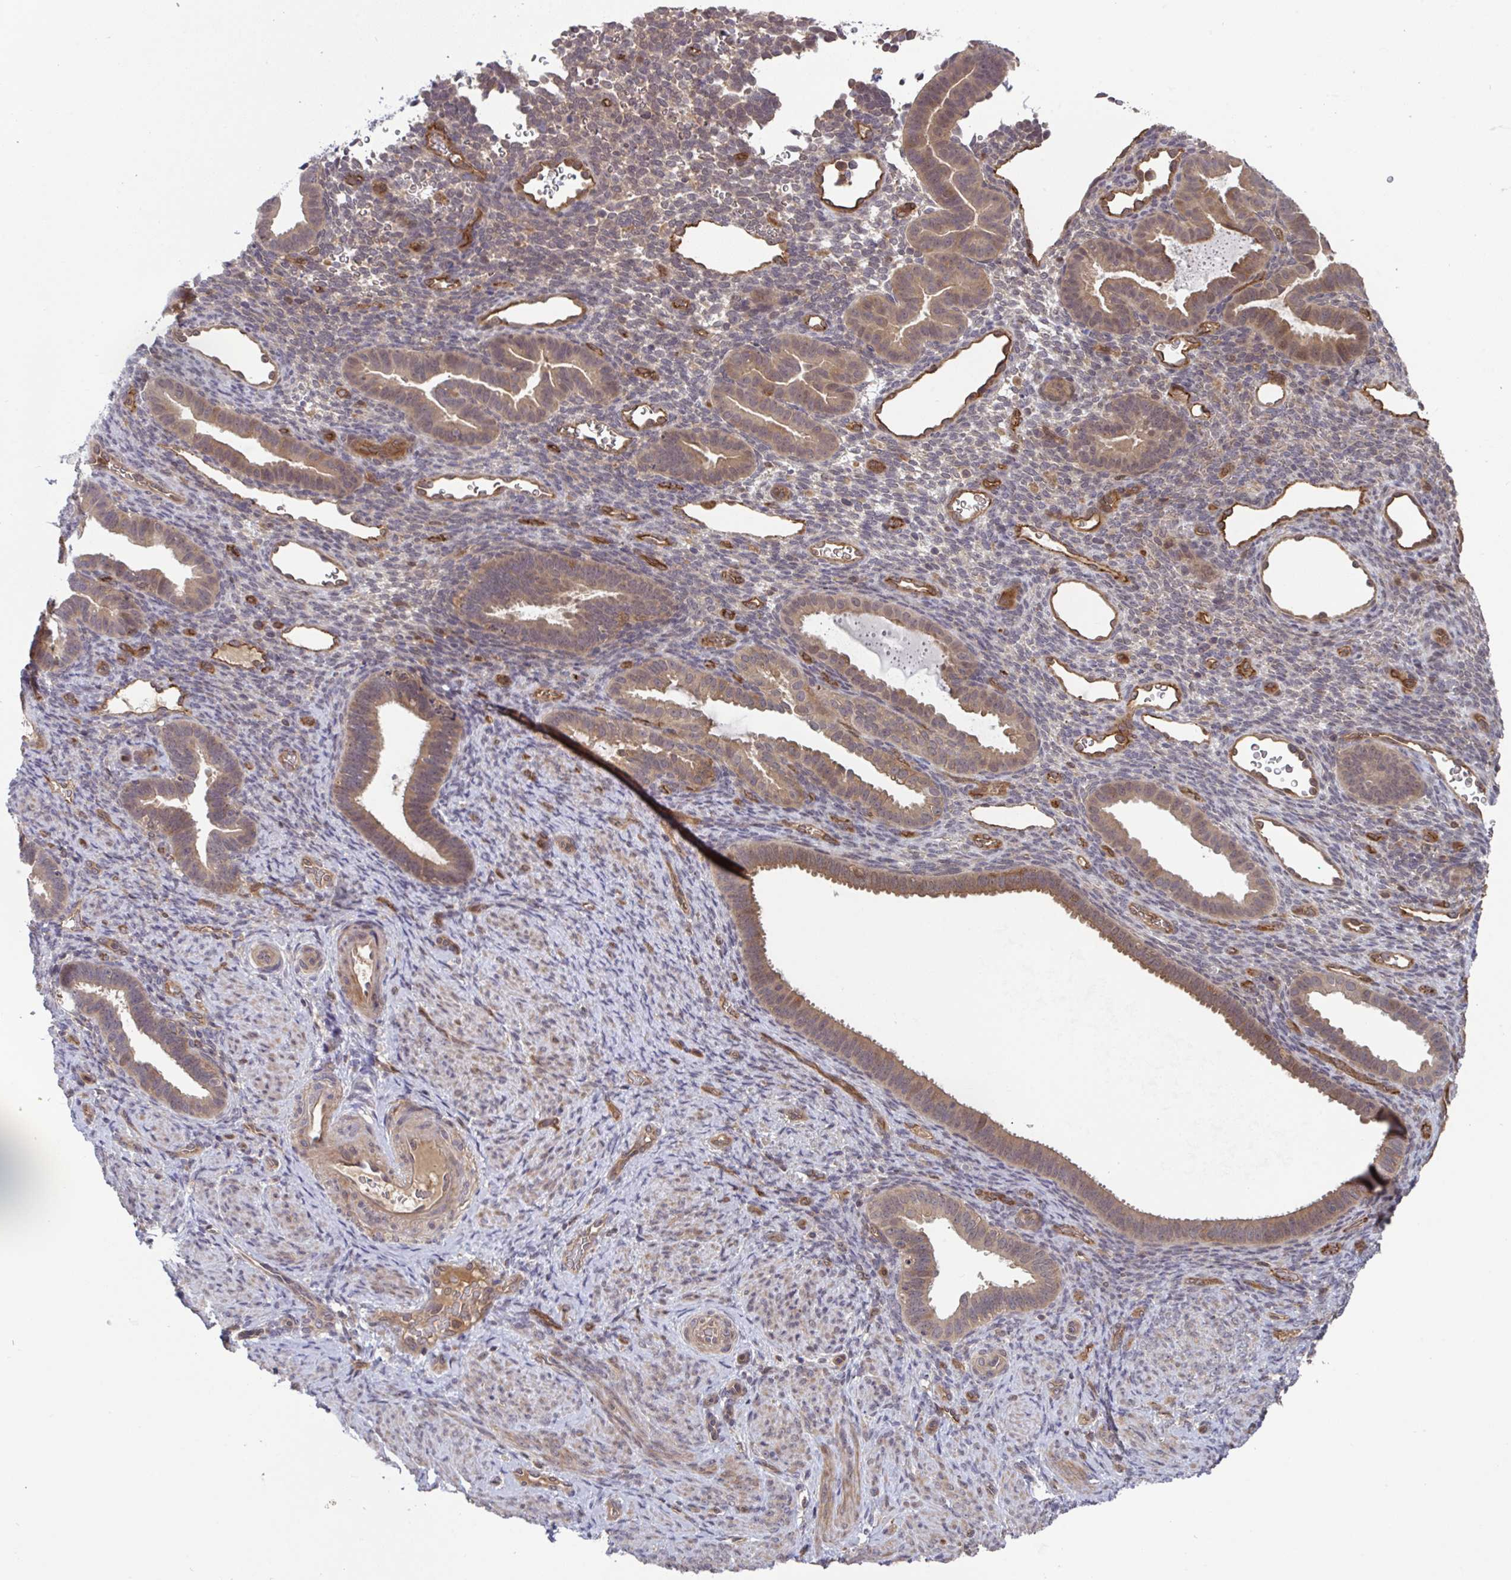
{"staining": {"intensity": "negative", "quantity": "none", "location": "none"}, "tissue": "endometrium", "cell_type": "Cells in endometrial stroma", "image_type": "normal", "snomed": [{"axis": "morphology", "description": "Normal tissue, NOS"}, {"axis": "topography", "description": "Endometrium"}], "caption": "Endometrium was stained to show a protein in brown. There is no significant staining in cells in endometrial stroma. The staining was performed using DAB to visualize the protein expression in brown, while the nuclei were stained in blue with hematoxylin (Magnification: 20x).", "gene": "TIGAR", "patient": {"sex": "female", "age": 34}}